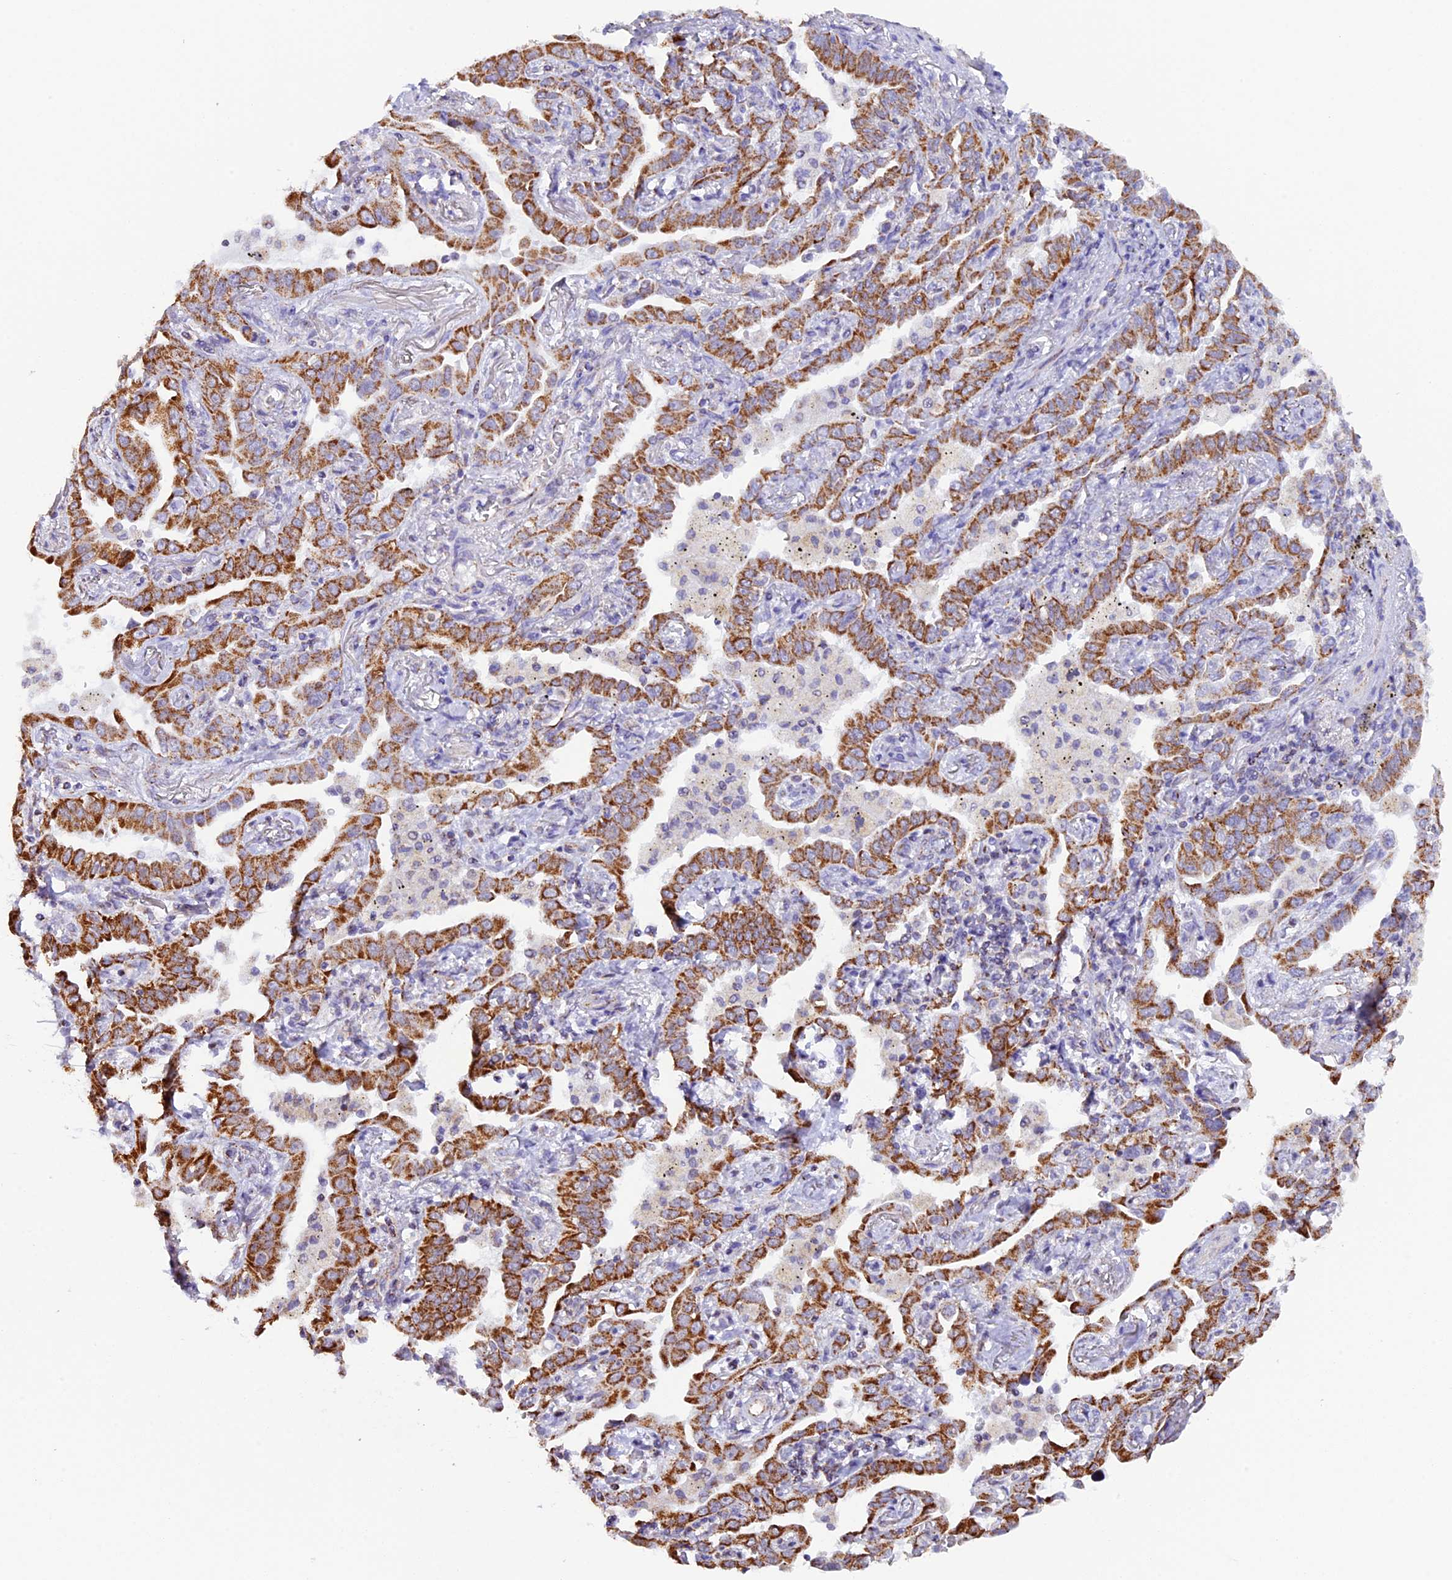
{"staining": {"intensity": "moderate", "quantity": ">75%", "location": "cytoplasmic/membranous"}, "tissue": "lung cancer", "cell_type": "Tumor cells", "image_type": "cancer", "snomed": [{"axis": "morphology", "description": "Adenocarcinoma, NOS"}, {"axis": "topography", "description": "Lung"}], "caption": "High-magnification brightfield microscopy of lung cancer stained with DAB (3,3'-diaminobenzidine) (brown) and counterstained with hematoxylin (blue). tumor cells exhibit moderate cytoplasmic/membranous staining is seen in approximately>75% of cells.", "gene": "TFAM", "patient": {"sex": "male", "age": 67}}